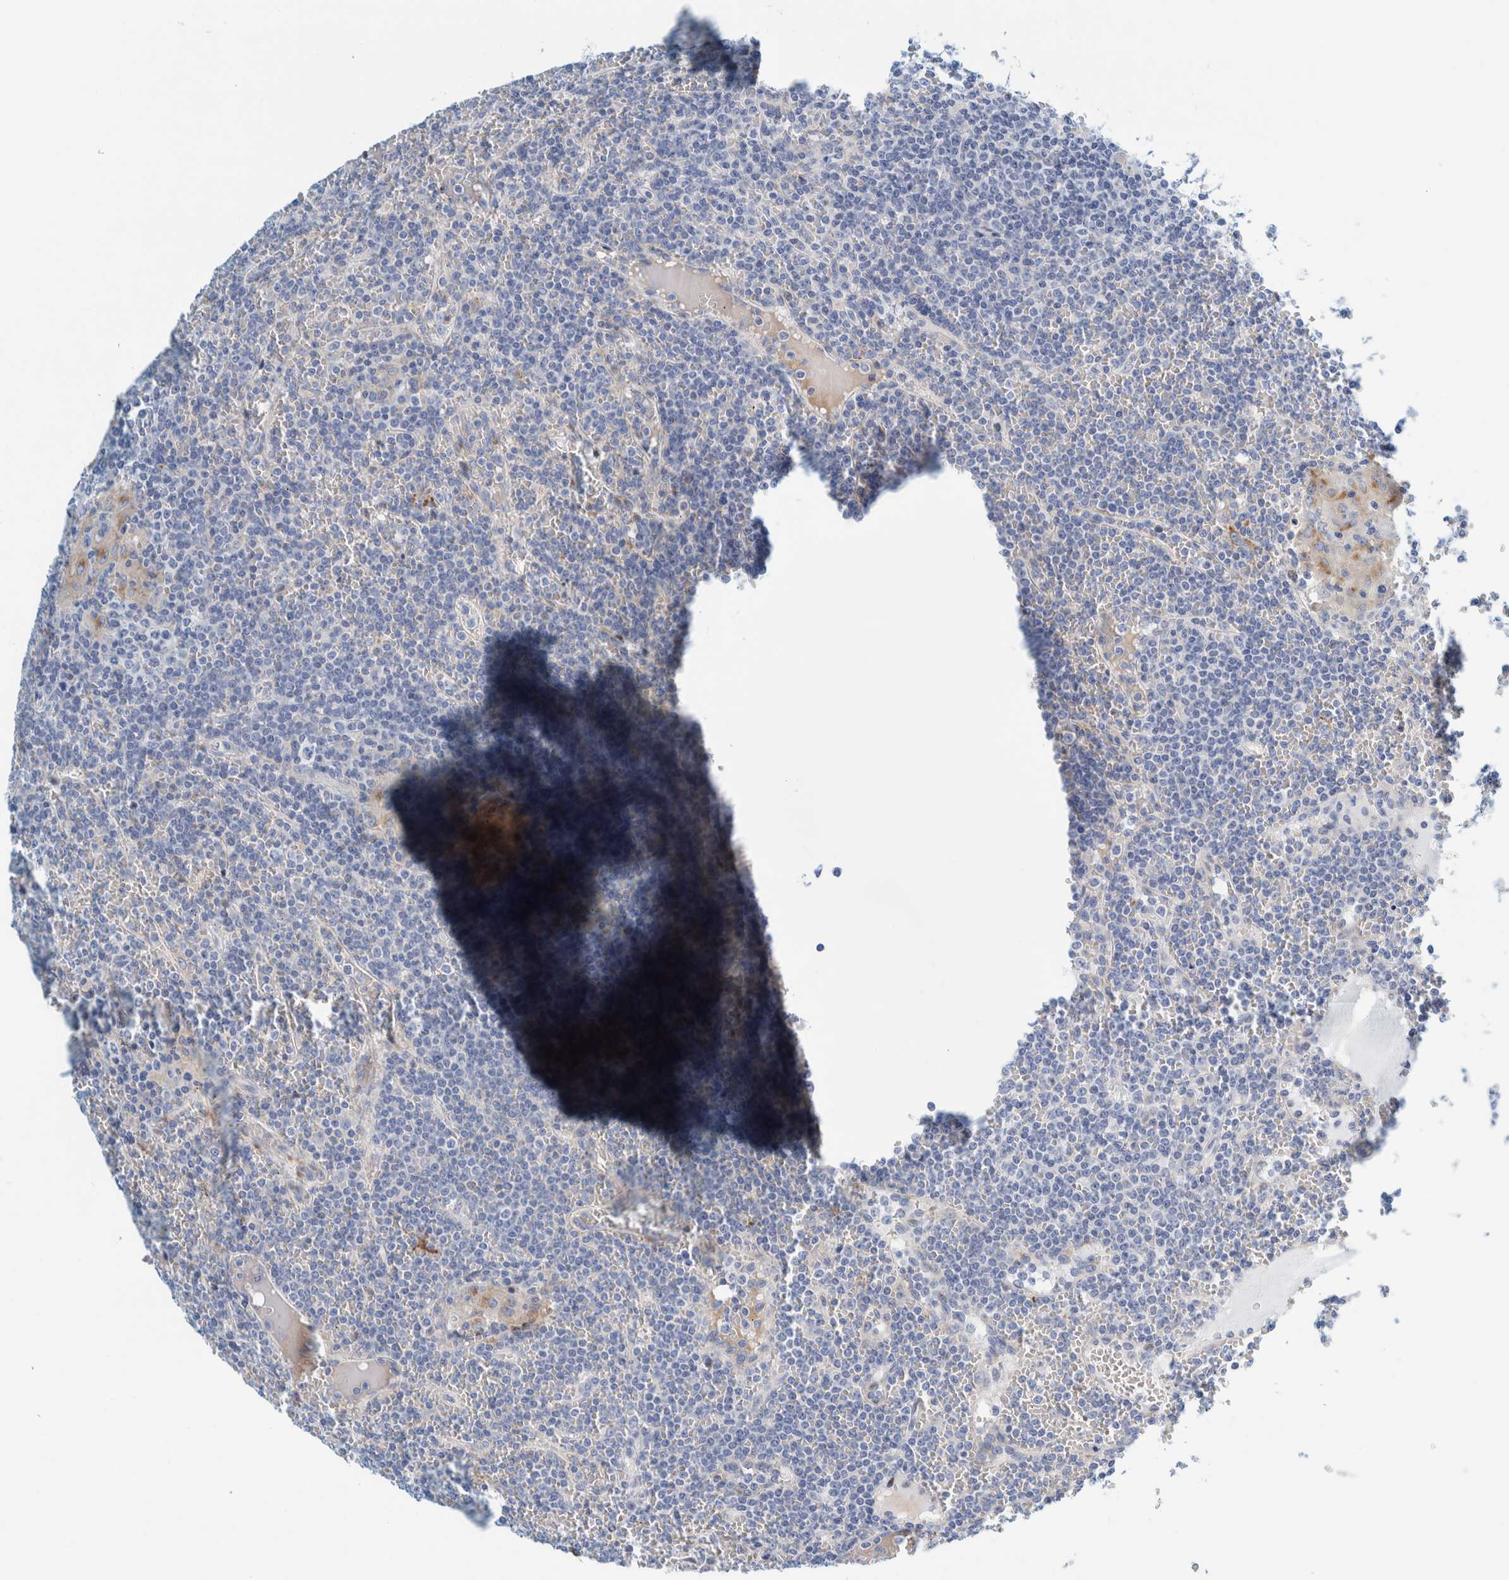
{"staining": {"intensity": "negative", "quantity": "none", "location": "none"}, "tissue": "lymphoma", "cell_type": "Tumor cells", "image_type": "cancer", "snomed": [{"axis": "morphology", "description": "Malignant lymphoma, non-Hodgkin's type, Low grade"}, {"axis": "topography", "description": "Spleen"}], "caption": "Immunohistochemistry micrograph of human low-grade malignant lymphoma, non-Hodgkin's type stained for a protein (brown), which exhibits no positivity in tumor cells. The staining was performed using DAB to visualize the protein expression in brown, while the nuclei were stained in blue with hematoxylin (Magnification: 20x).", "gene": "MOG", "patient": {"sex": "female", "age": 19}}